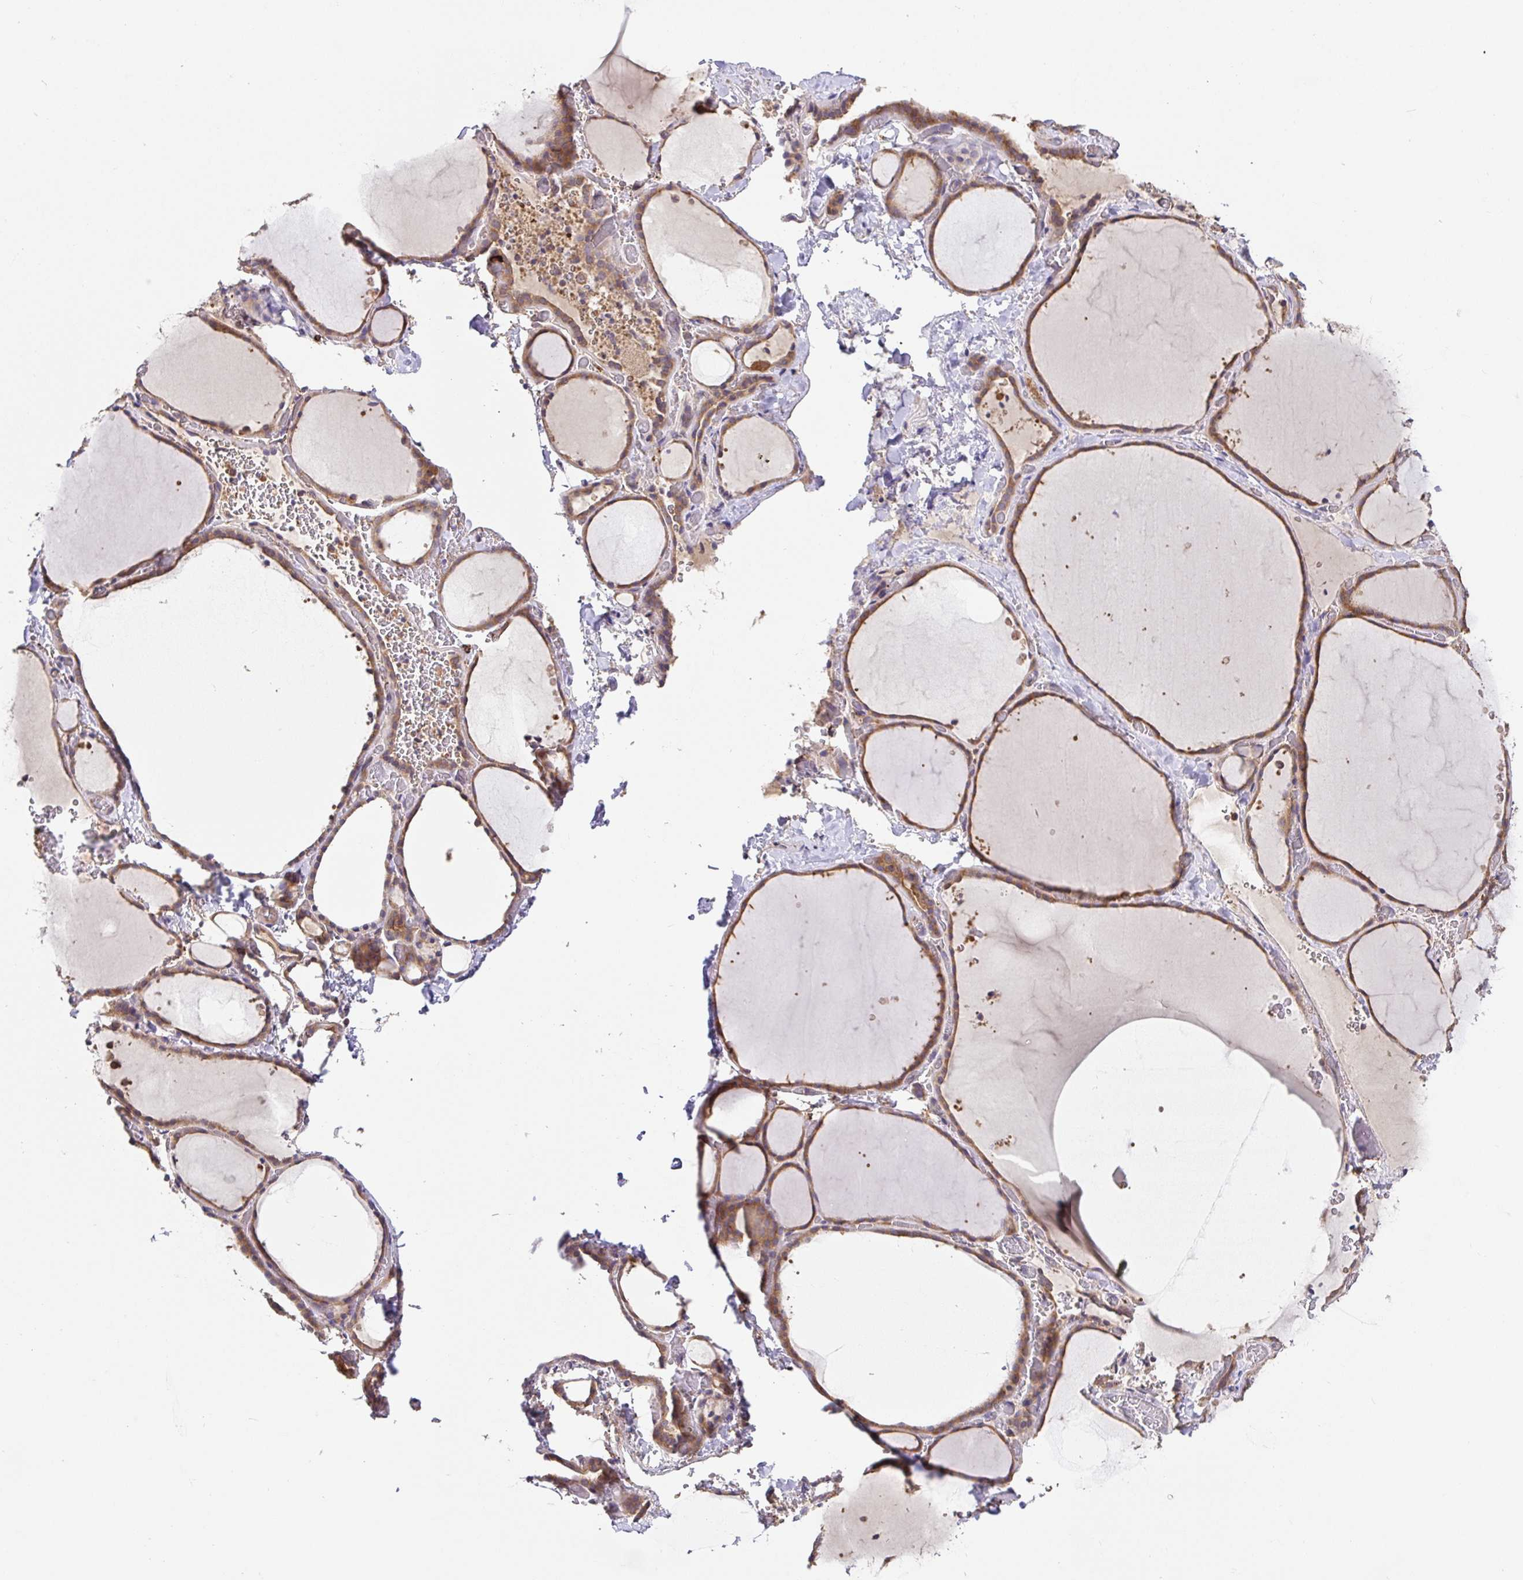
{"staining": {"intensity": "moderate", "quantity": ">75%", "location": "cytoplasmic/membranous"}, "tissue": "thyroid gland", "cell_type": "Glandular cells", "image_type": "normal", "snomed": [{"axis": "morphology", "description": "Normal tissue, NOS"}, {"axis": "topography", "description": "Thyroid gland"}], "caption": "Immunohistochemistry (IHC) (DAB (3,3'-diaminobenzidine)) staining of unremarkable thyroid gland shows moderate cytoplasmic/membranous protein staining in approximately >75% of glandular cells. The staining is performed using DAB brown chromogen to label protein expression. The nuclei are counter-stained blue using hematoxylin.", "gene": "HAGH", "patient": {"sex": "female", "age": 36}}